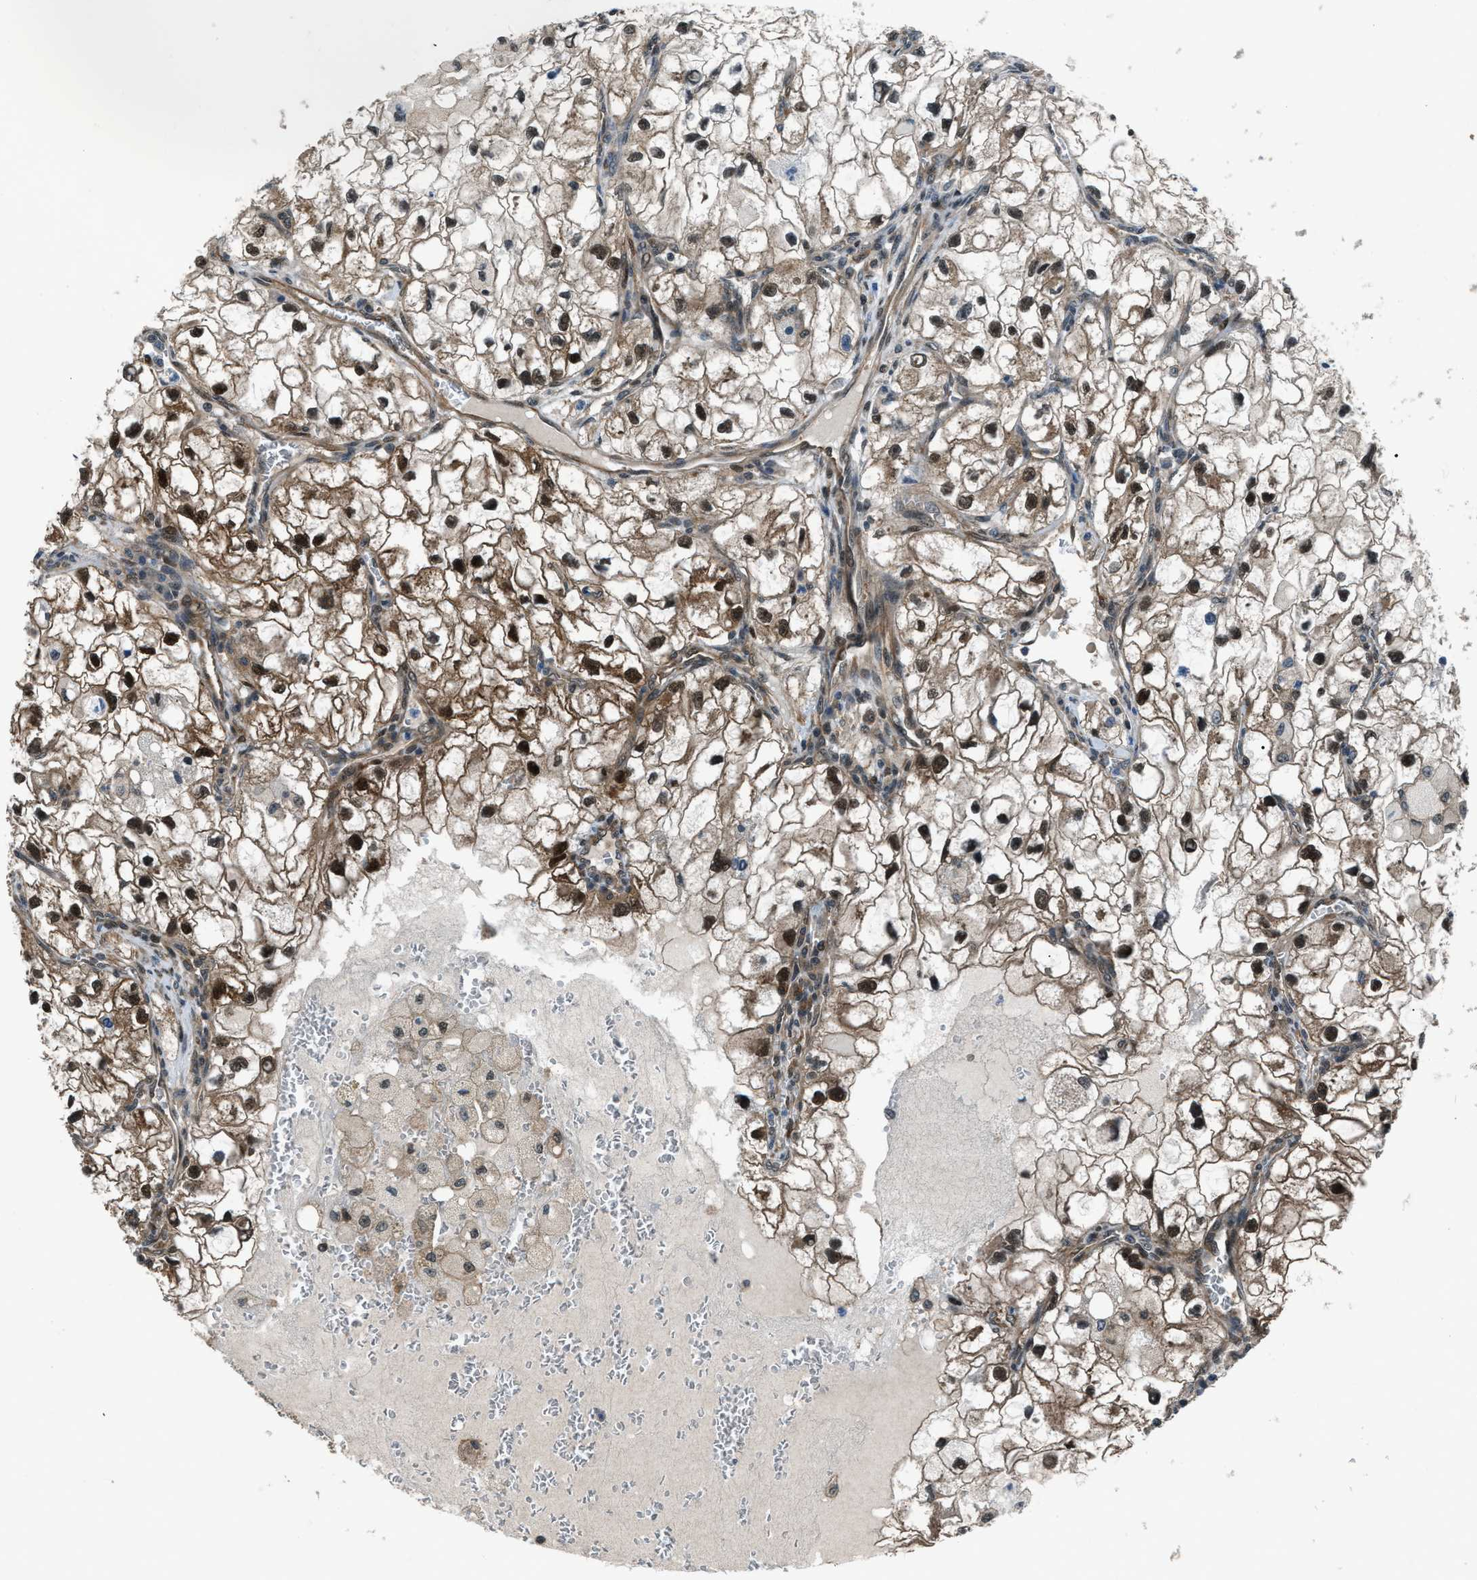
{"staining": {"intensity": "strong", "quantity": ">75%", "location": "cytoplasmic/membranous,nuclear"}, "tissue": "renal cancer", "cell_type": "Tumor cells", "image_type": "cancer", "snomed": [{"axis": "morphology", "description": "Adenocarcinoma, NOS"}, {"axis": "topography", "description": "Kidney"}], "caption": "Immunohistochemical staining of renal cancer reveals strong cytoplasmic/membranous and nuclear protein positivity in approximately >75% of tumor cells. (brown staining indicates protein expression, while blue staining denotes nuclei).", "gene": "NUDCD3", "patient": {"sex": "female", "age": 70}}